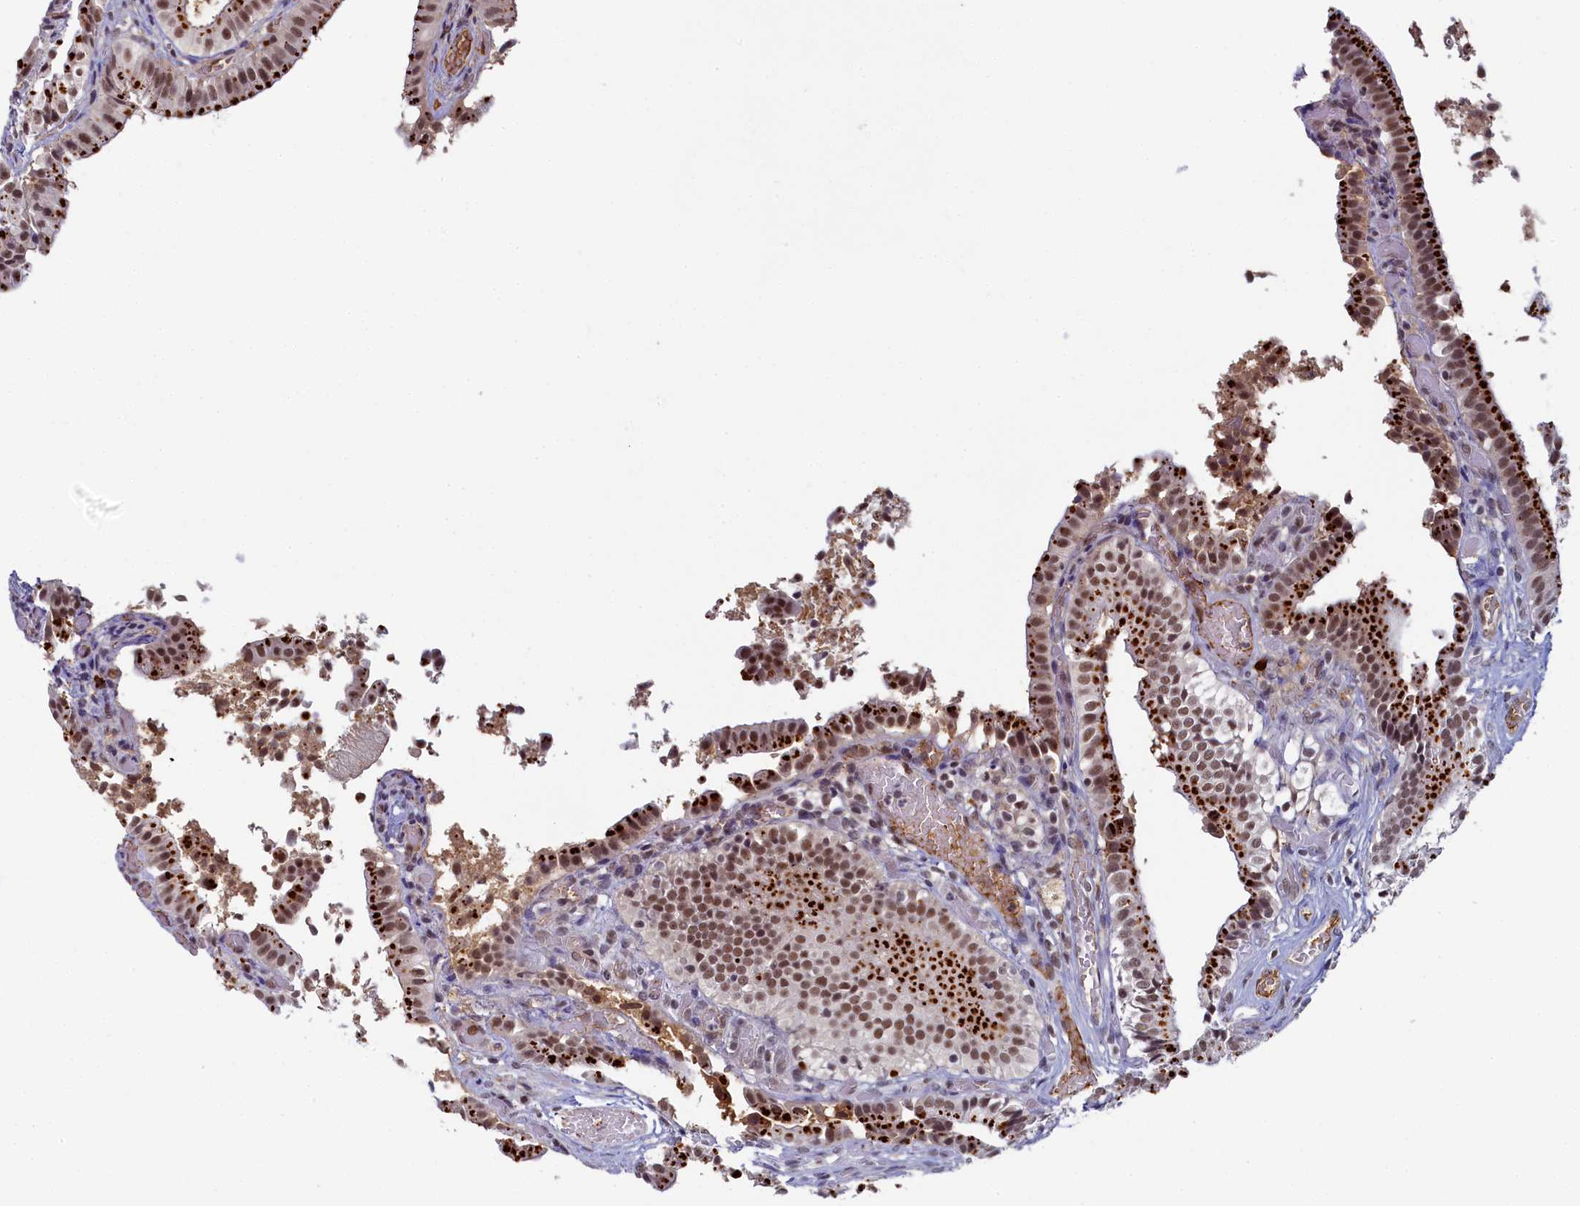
{"staining": {"intensity": "strong", "quantity": ">75%", "location": "cytoplasmic/membranous,nuclear"}, "tissue": "gallbladder", "cell_type": "Glandular cells", "image_type": "normal", "snomed": [{"axis": "morphology", "description": "Normal tissue, NOS"}, {"axis": "topography", "description": "Gallbladder"}], "caption": "Strong cytoplasmic/membranous,nuclear positivity for a protein is appreciated in about >75% of glandular cells of unremarkable gallbladder using IHC.", "gene": "INTS14", "patient": {"sex": "female", "age": 47}}